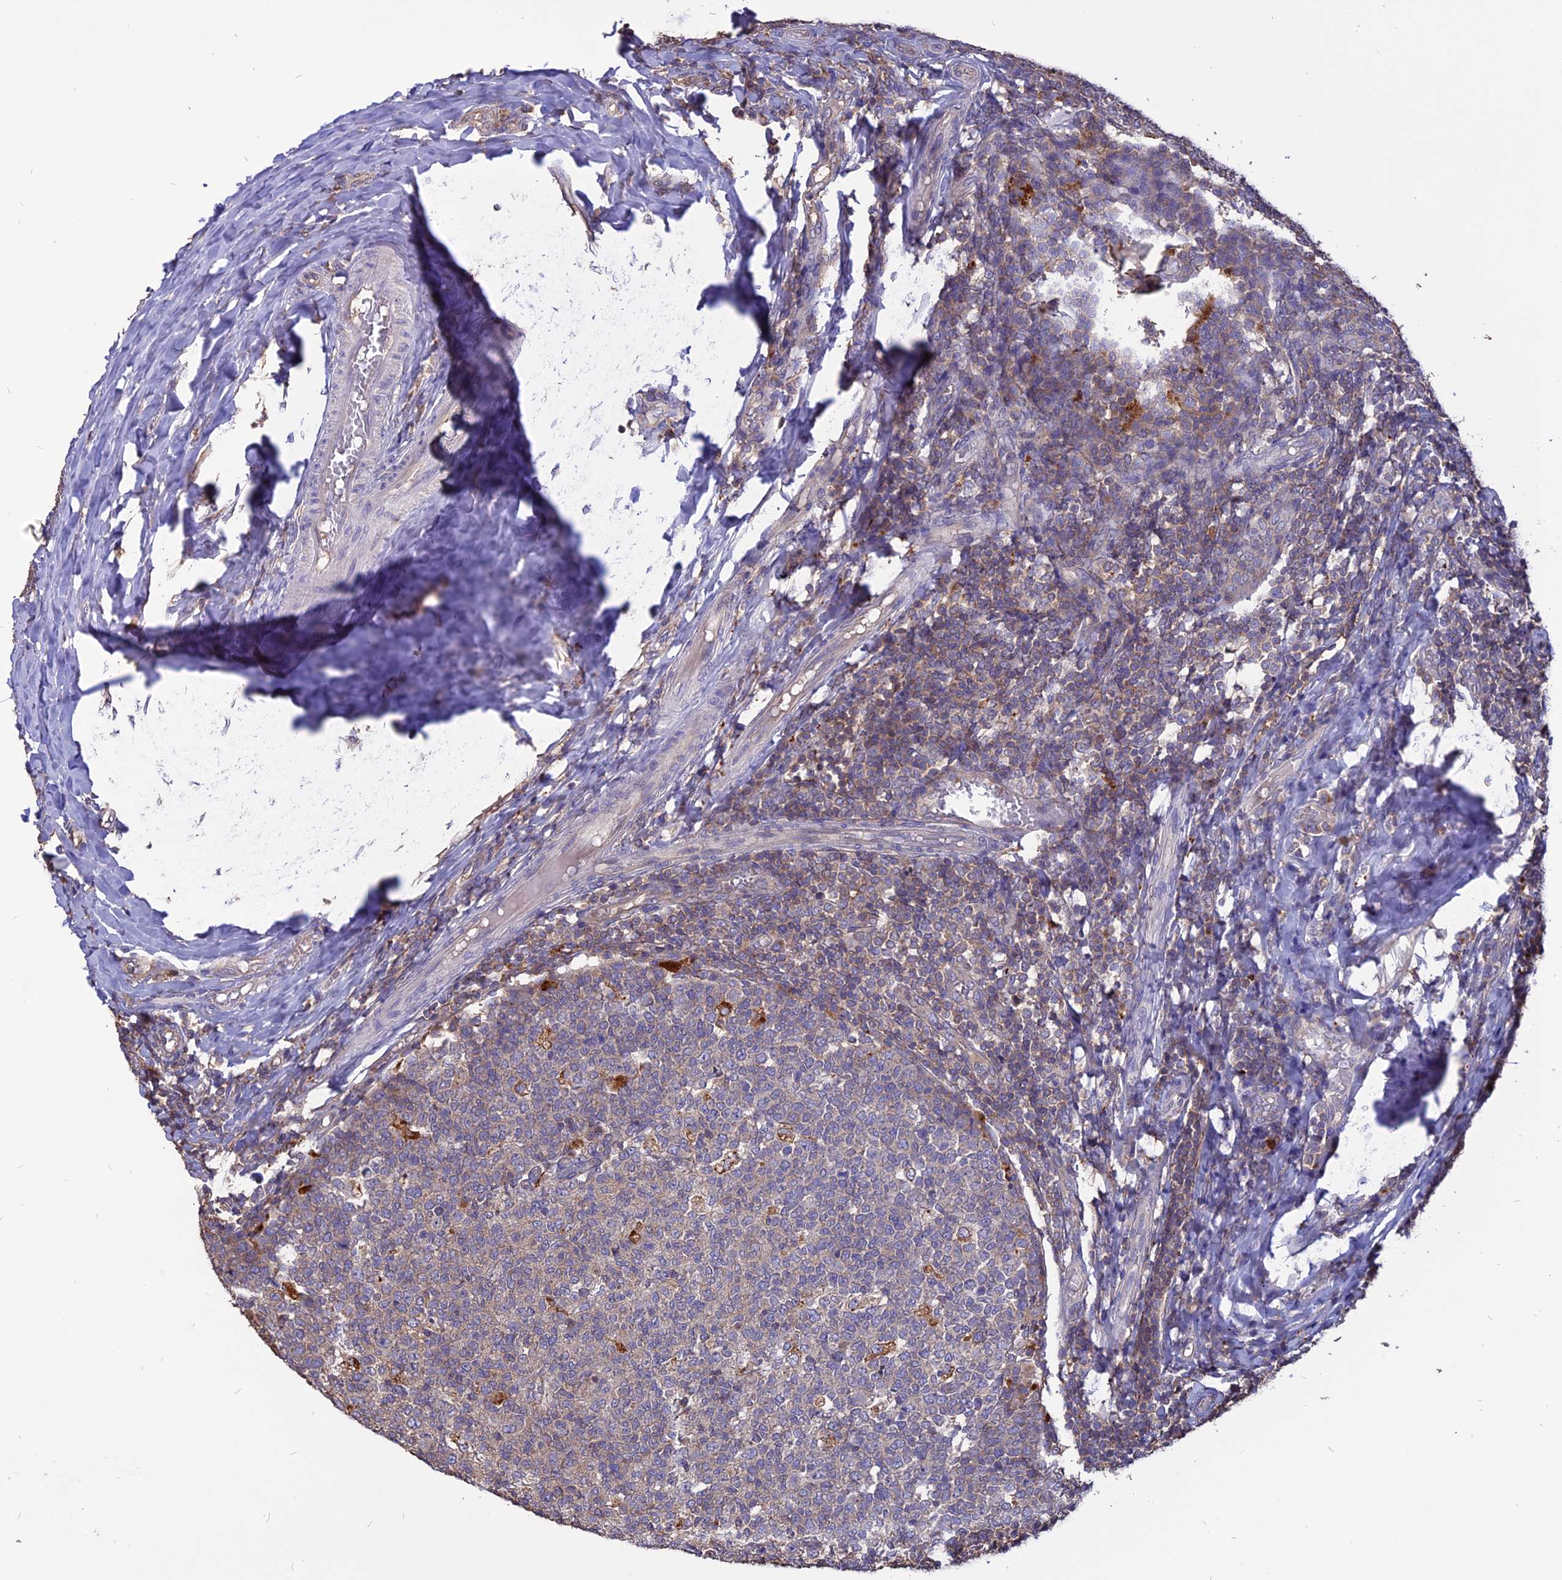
{"staining": {"intensity": "moderate", "quantity": "<25%", "location": "cytoplasmic/membranous"}, "tissue": "tonsil", "cell_type": "Germinal center cells", "image_type": "normal", "snomed": [{"axis": "morphology", "description": "Normal tissue, NOS"}, {"axis": "topography", "description": "Tonsil"}], "caption": "Immunohistochemistry (IHC) of unremarkable human tonsil displays low levels of moderate cytoplasmic/membranous expression in approximately <25% of germinal center cells. (brown staining indicates protein expression, while blue staining denotes nuclei).", "gene": "CARMIL2", "patient": {"sex": "female", "age": 19}}